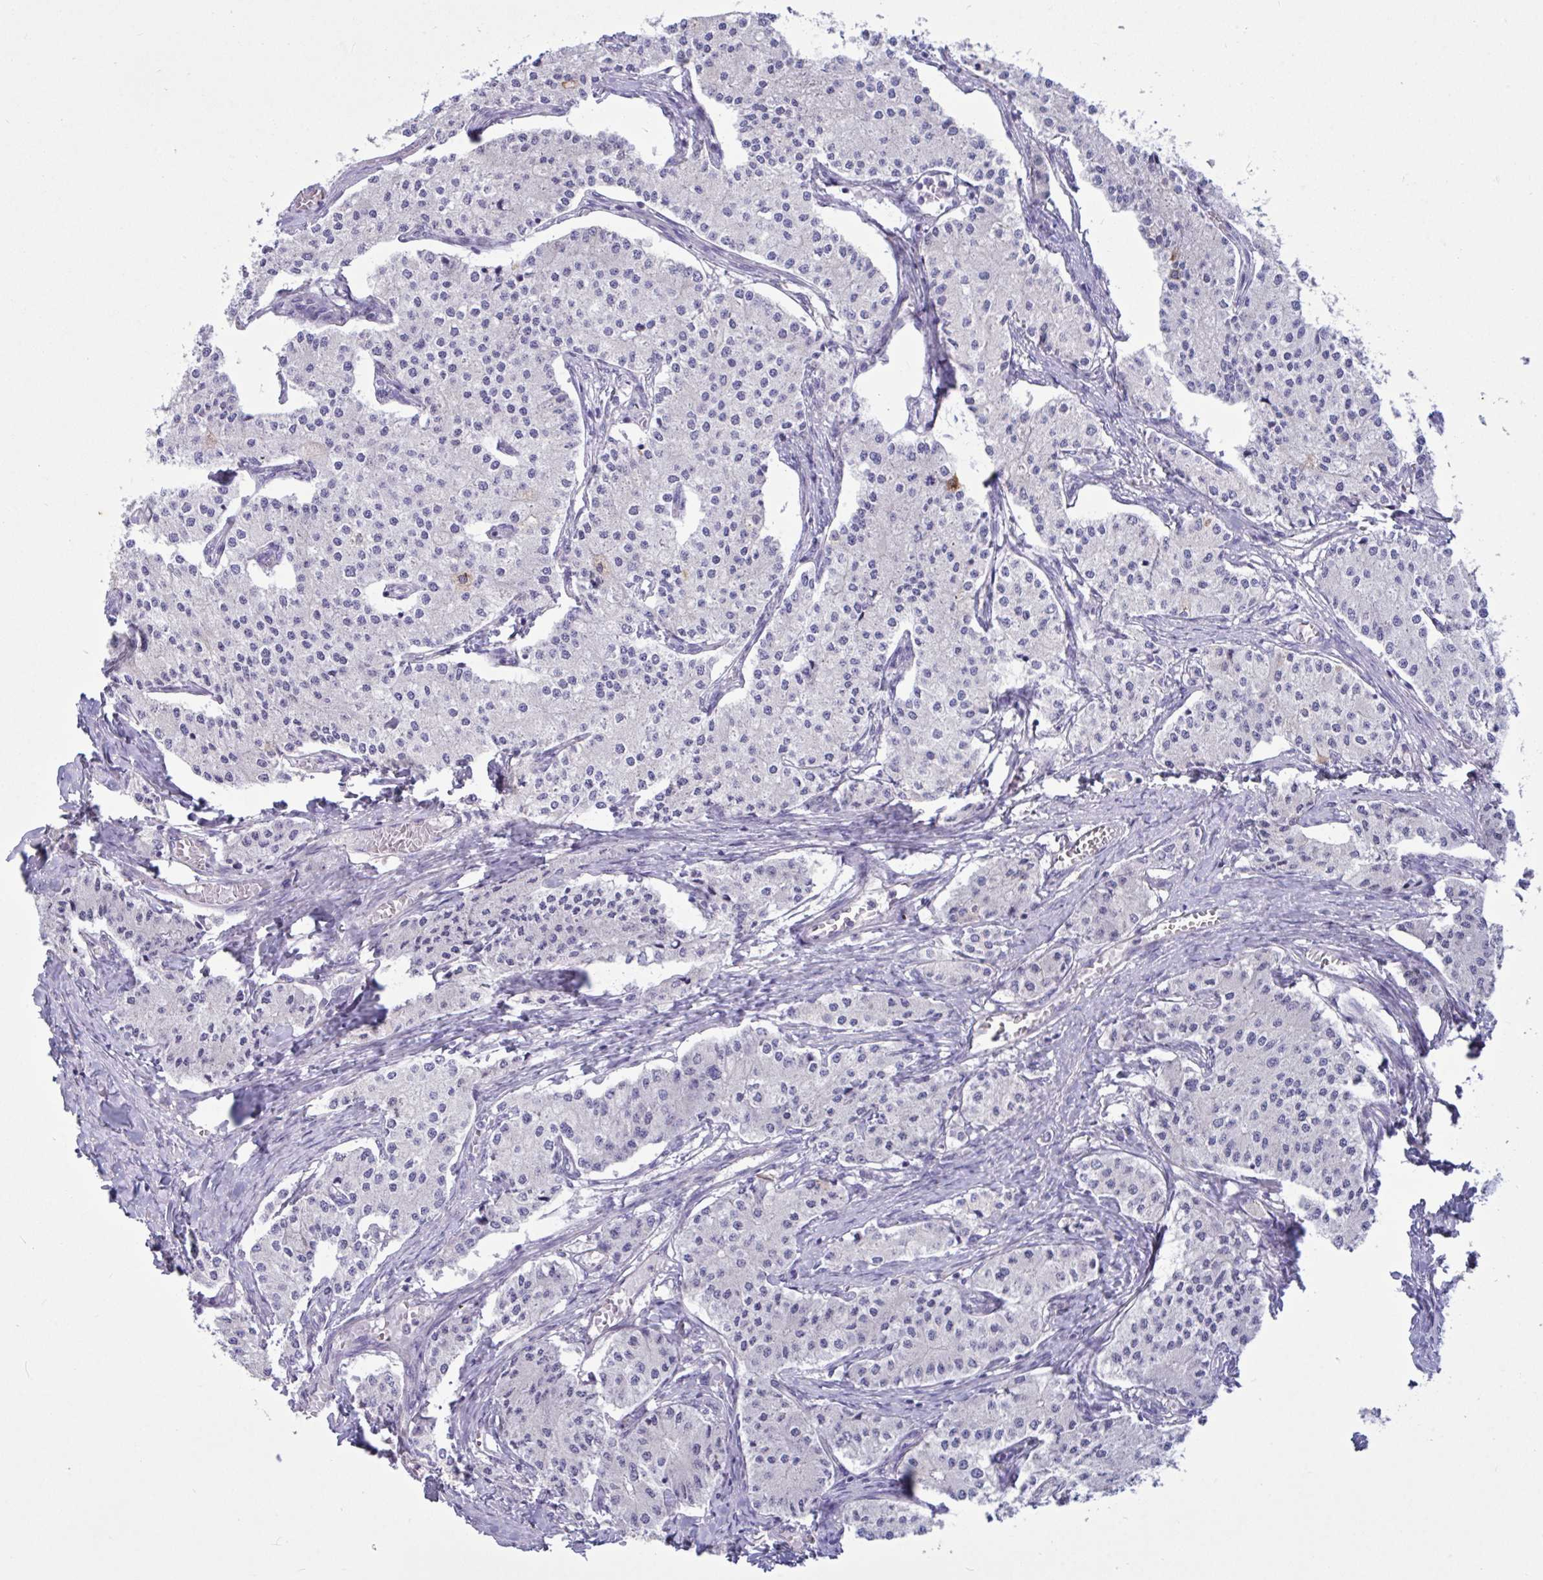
{"staining": {"intensity": "negative", "quantity": "none", "location": "none"}, "tissue": "carcinoid", "cell_type": "Tumor cells", "image_type": "cancer", "snomed": [{"axis": "morphology", "description": "Carcinoid, malignant, NOS"}, {"axis": "topography", "description": "Colon"}], "caption": "High magnification brightfield microscopy of carcinoid stained with DAB (3,3'-diaminobenzidine) (brown) and counterstained with hematoxylin (blue): tumor cells show no significant expression.", "gene": "SLC66A1", "patient": {"sex": "female", "age": 52}}